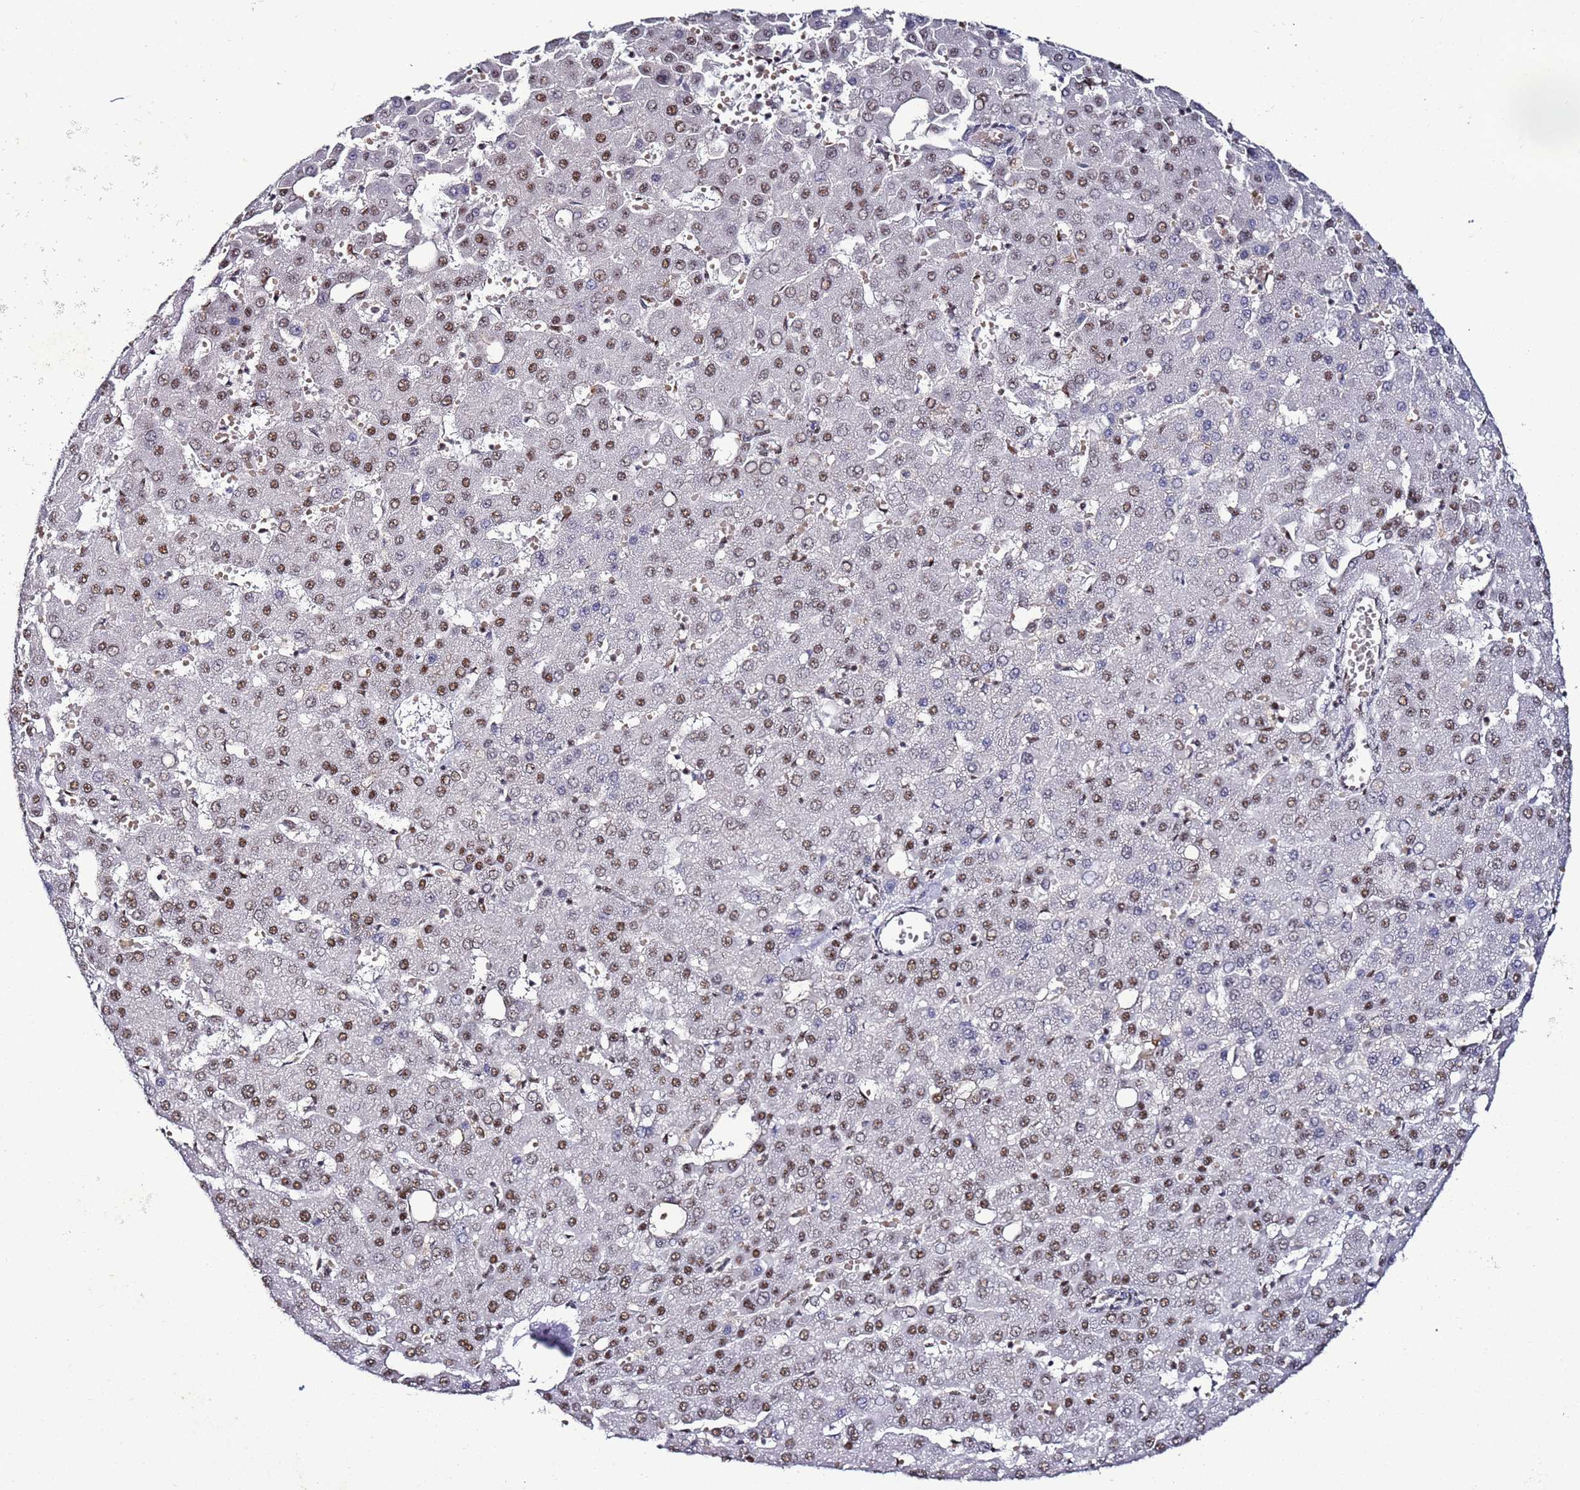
{"staining": {"intensity": "moderate", "quantity": ">75%", "location": "nuclear"}, "tissue": "liver cancer", "cell_type": "Tumor cells", "image_type": "cancer", "snomed": [{"axis": "morphology", "description": "Carcinoma, Hepatocellular, NOS"}, {"axis": "topography", "description": "Liver"}], "caption": "Hepatocellular carcinoma (liver) stained with immunohistochemistry reveals moderate nuclear staining in about >75% of tumor cells.", "gene": "PSMA7", "patient": {"sex": "male", "age": 47}}